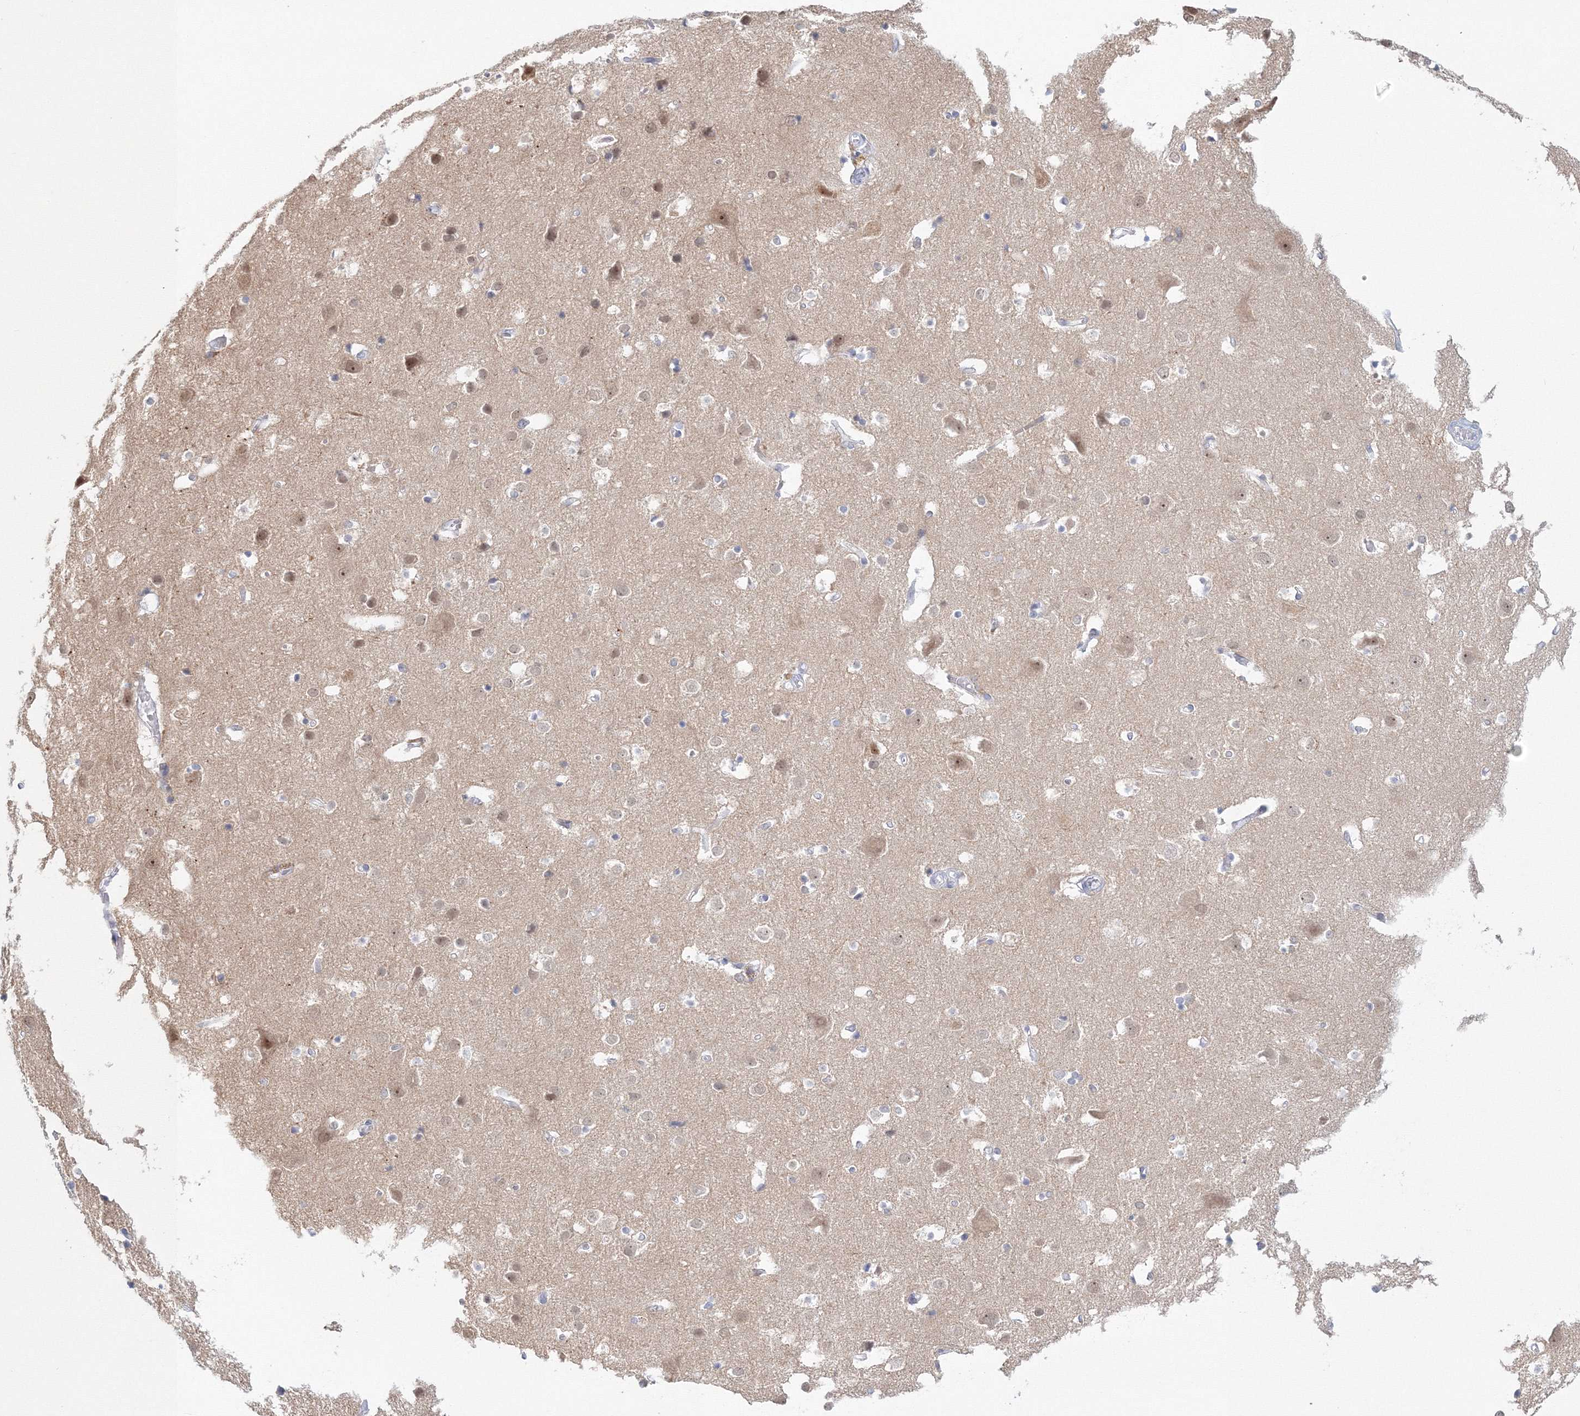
{"staining": {"intensity": "negative", "quantity": "none", "location": "none"}, "tissue": "cerebral cortex", "cell_type": "Endothelial cells", "image_type": "normal", "snomed": [{"axis": "morphology", "description": "Normal tissue, NOS"}, {"axis": "topography", "description": "Cerebral cortex"}], "caption": "Protein analysis of unremarkable cerebral cortex reveals no significant staining in endothelial cells.", "gene": "VSIG1", "patient": {"sex": "male", "age": 54}}